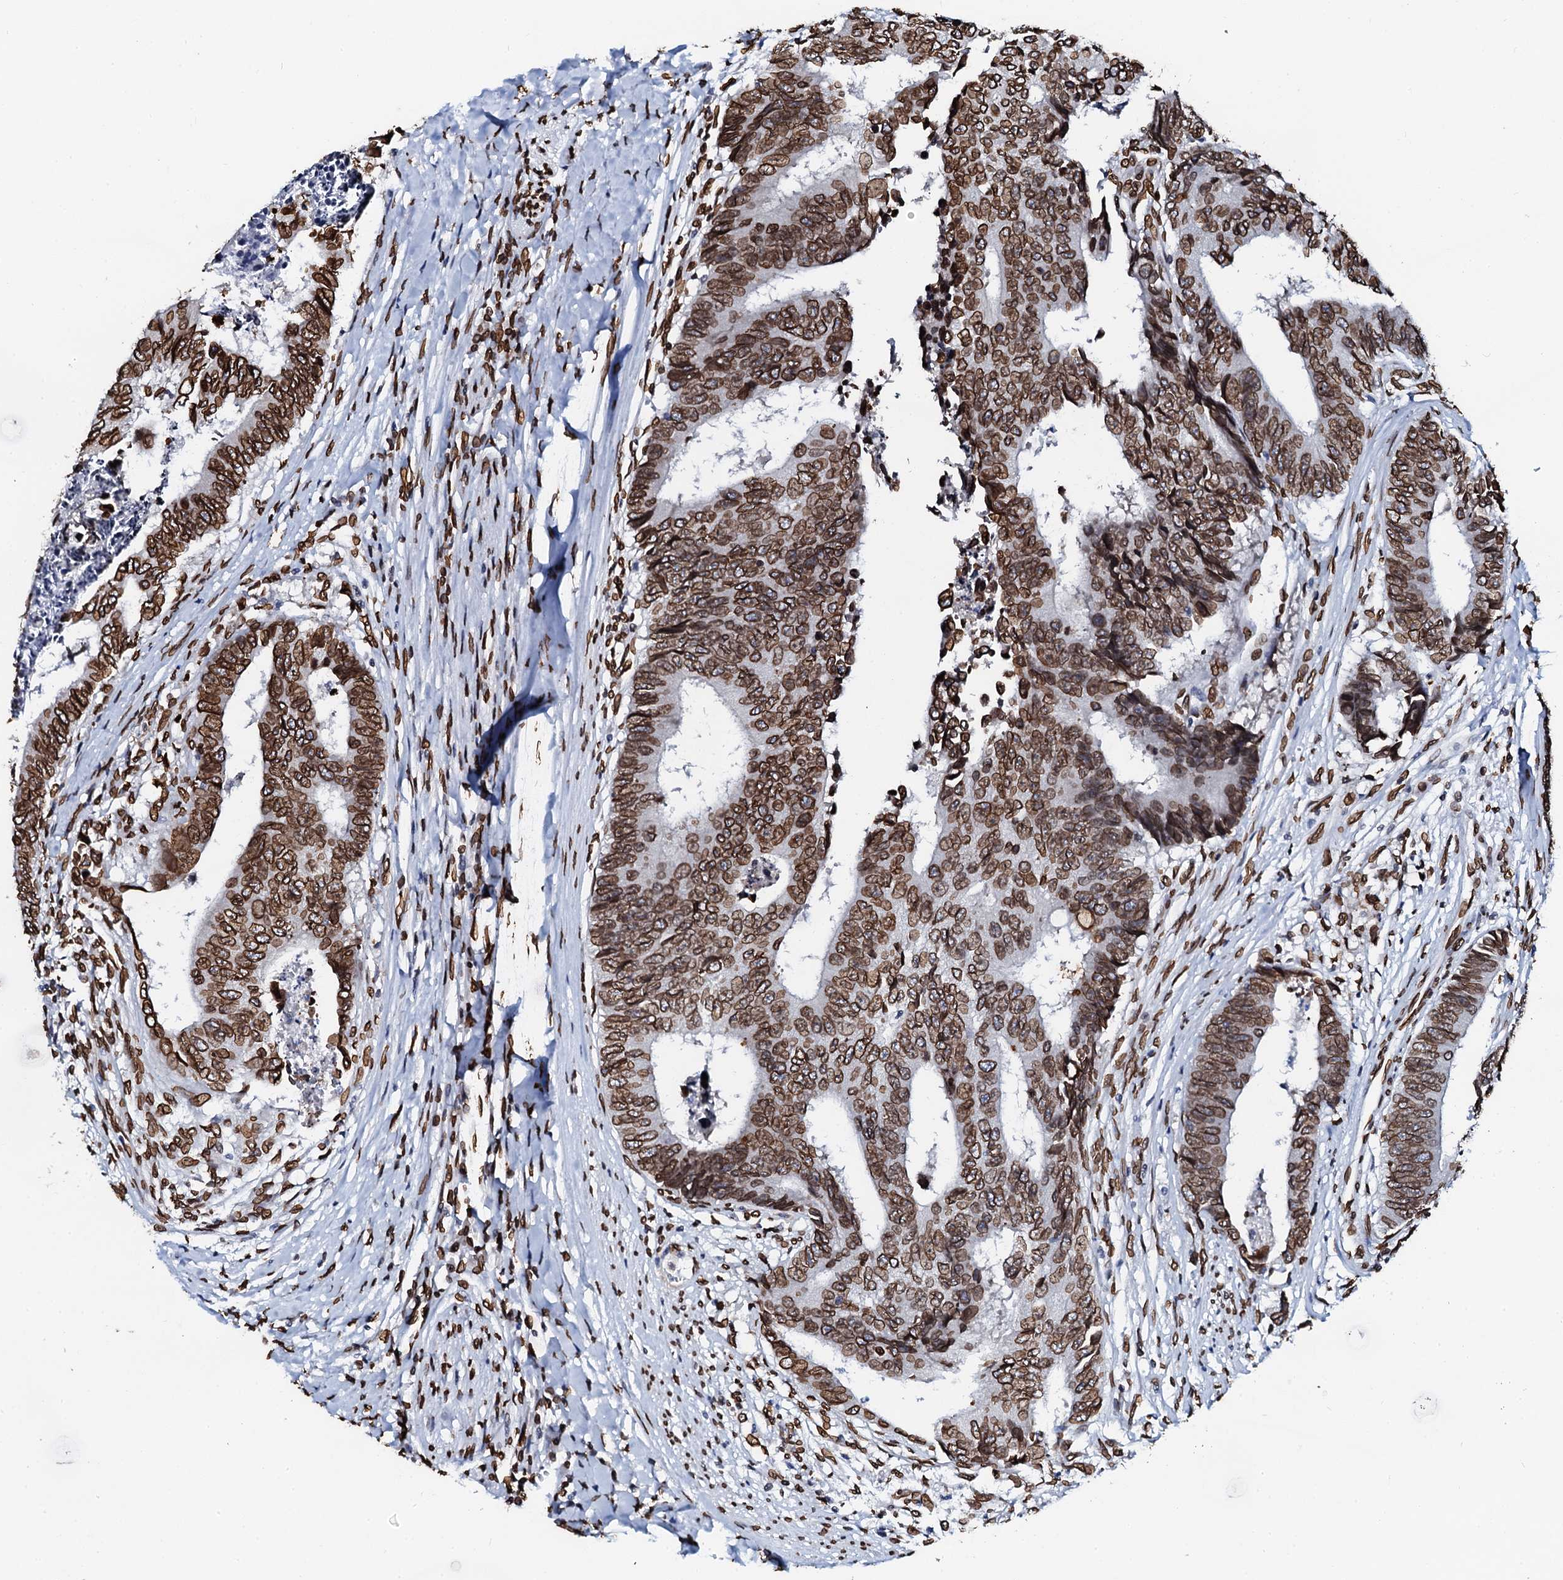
{"staining": {"intensity": "strong", "quantity": ">75%", "location": "cytoplasmic/membranous,nuclear"}, "tissue": "colorectal cancer", "cell_type": "Tumor cells", "image_type": "cancer", "snomed": [{"axis": "morphology", "description": "Adenocarcinoma, NOS"}, {"axis": "topography", "description": "Rectum"}], "caption": "A micrograph showing strong cytoplasmic/membranous and nuclear expression in about >75% of tumor cells in colorectal cancer (adenocarcinoma), as visualized by brown immunohistochemical staining.", "gene": "KATNAL2", "patient": {"sex": "male", "age": 84}}